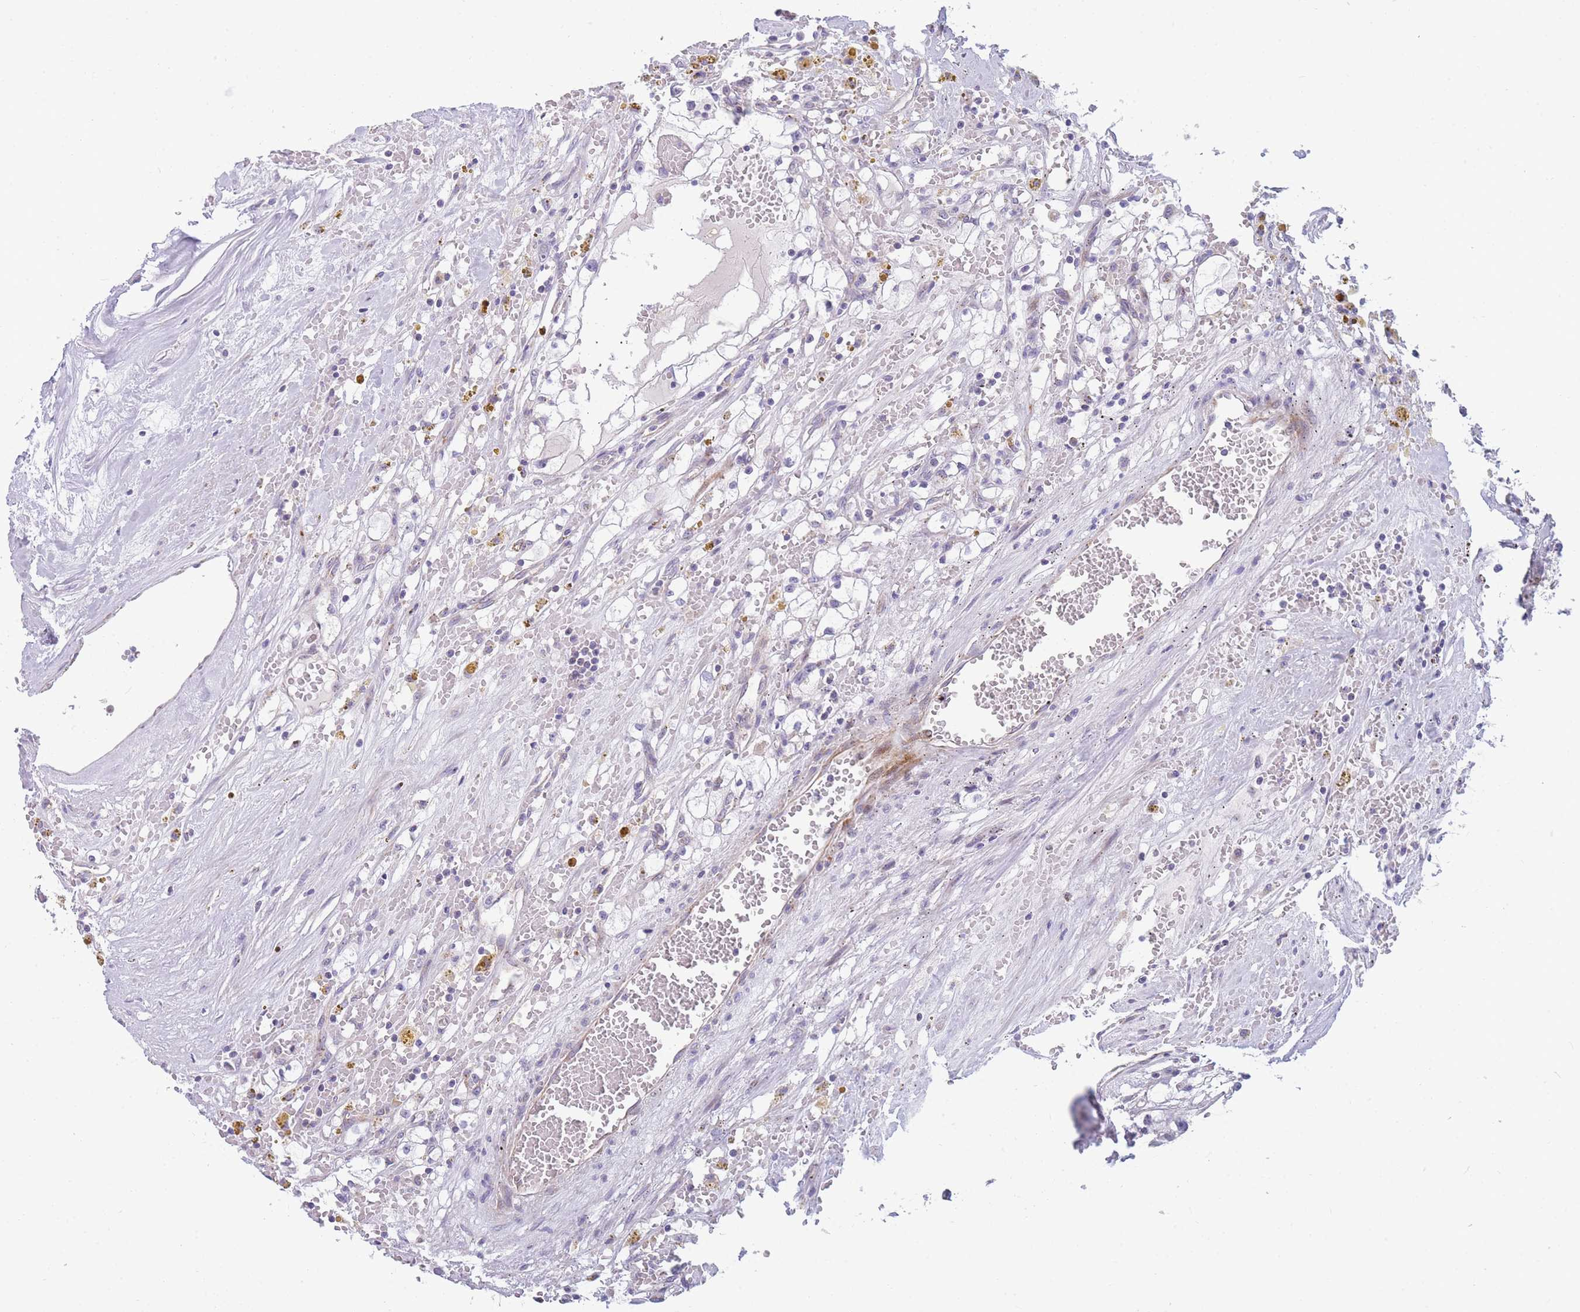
{"staining": {"intensity": "negative", "quantity": "none", "location": "none"}, "tissue": "renal cancer", "cell_type": "Tumor cells", "image_type": "cancer", "snomed": [{"axis": "morphology", "description": "Adenocarcinoma, NOS"}, {"axis": "topography", "description": "Kidney"}], "caption": "Immunohistochemical staining of adenocarcinoma (renal) displays no significant expression in tumor cells.", "gene": "DDX49", "patient": {"sex": "male", "age": 56}}